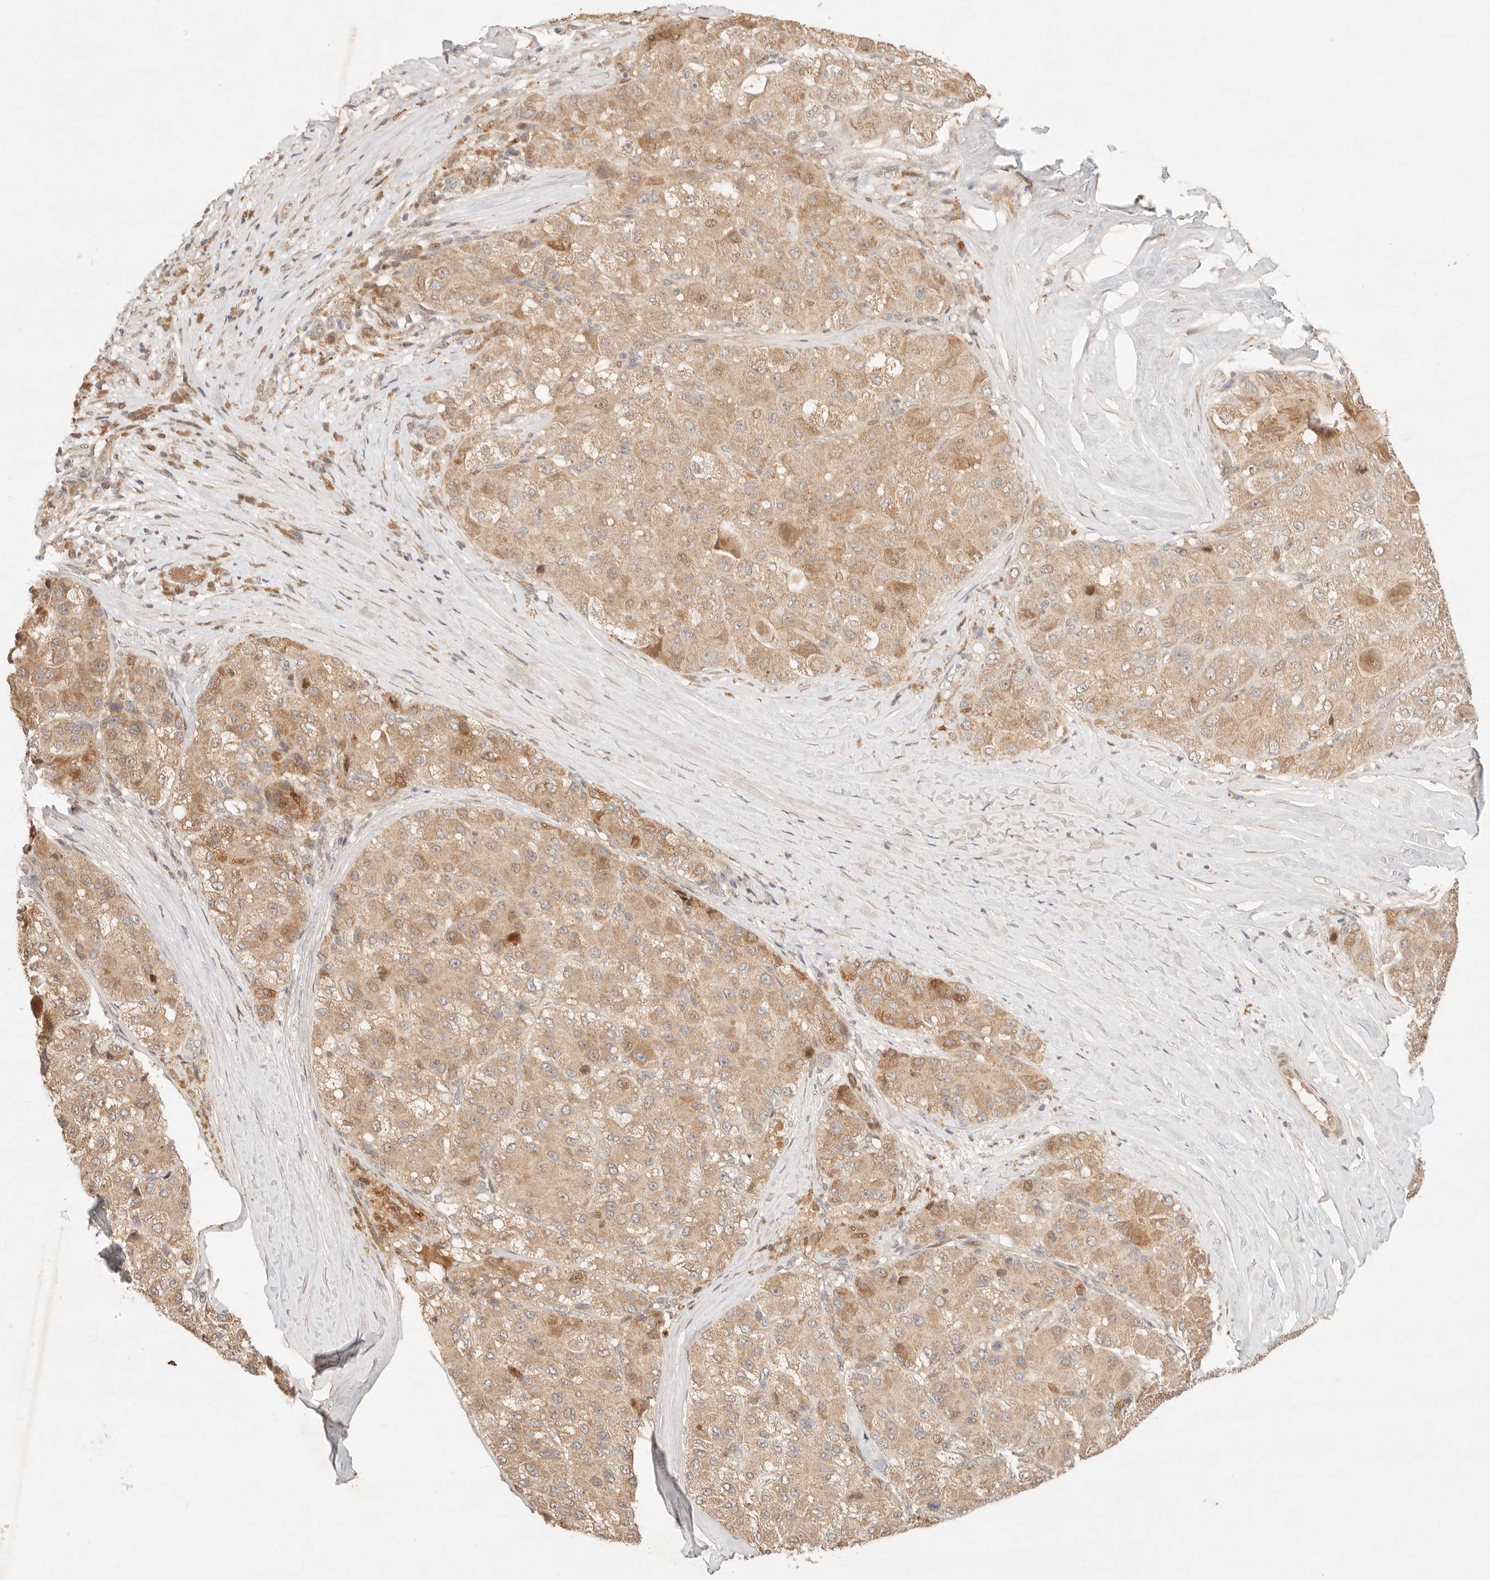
{"staining": {"intensity": "moderate", "quantity": ">75%", "location": "cytoplasmic/membranous"}, "tissue": "liver cancer", "cell_type": "Tumor cells", "image_type": "cancer", "snomed": [{"axis": "morphology", "description": "Carcinoma, Hepatocellular, NOS"}, {"axis": "topography", "description": "Liver"}], "caption": "Protein expression analysis of hepatocellular carcinoma (liver) shows moderate cytoplasmic/membranous positivity in approximately >75% of tumor cells.", "gene": "PHLDA3", "patient": {"sex": "male", "age": 80}}